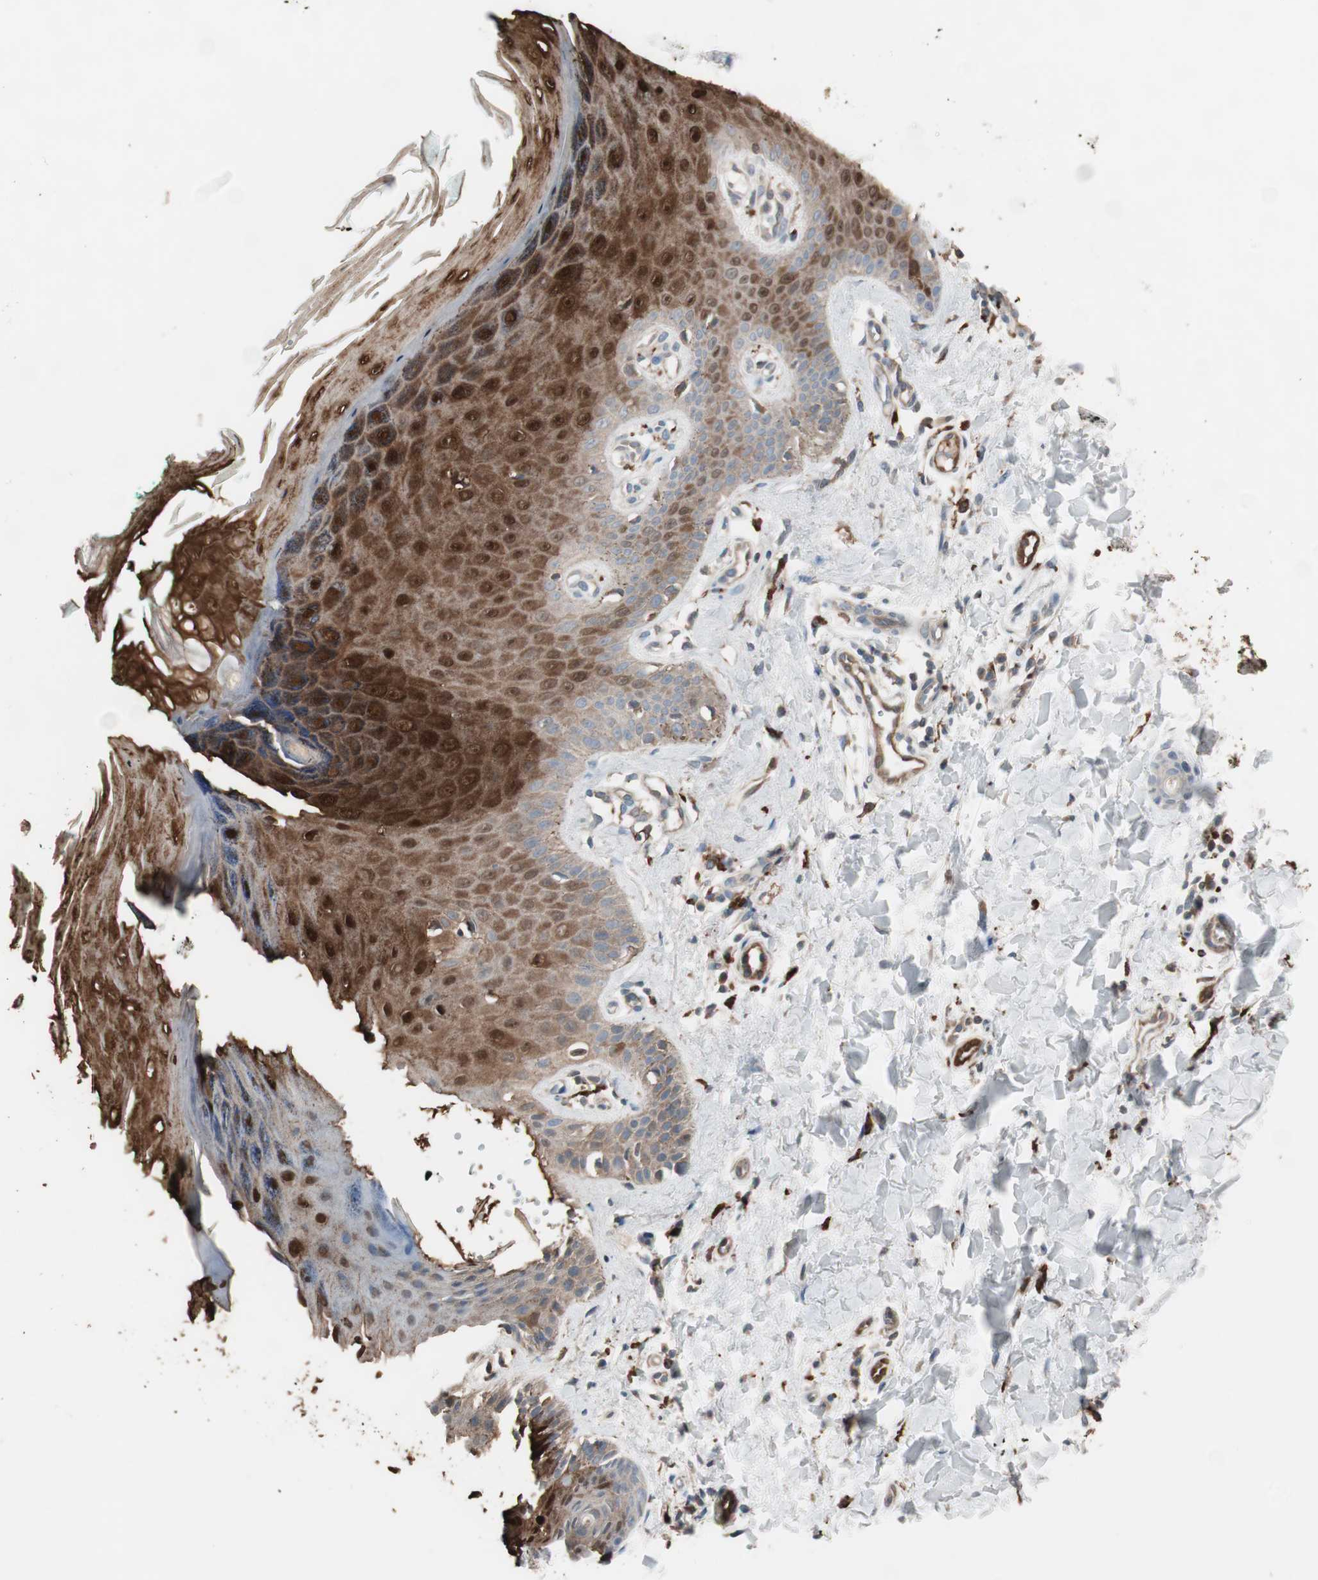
{"staining": {"intensity": "strong", "quantity": ">75%", "location": "cytoplasmic/membranous"}, "tissue": "skin", "cell_type": "Fibroblasts", "image_type": "normal", "snomed": [{"axis": "morphology", "description": "Normal tissue, NOS"}, {"axis": "topography", "description": "Skin"}], "caption": "Skin stained for a protein (brown) exhibits strong cytoplasmic/membranous positive positivity in about >75% of fibroblasts.", "gene": "STAB1", "patient": {"sex": "male", "age": 26}}